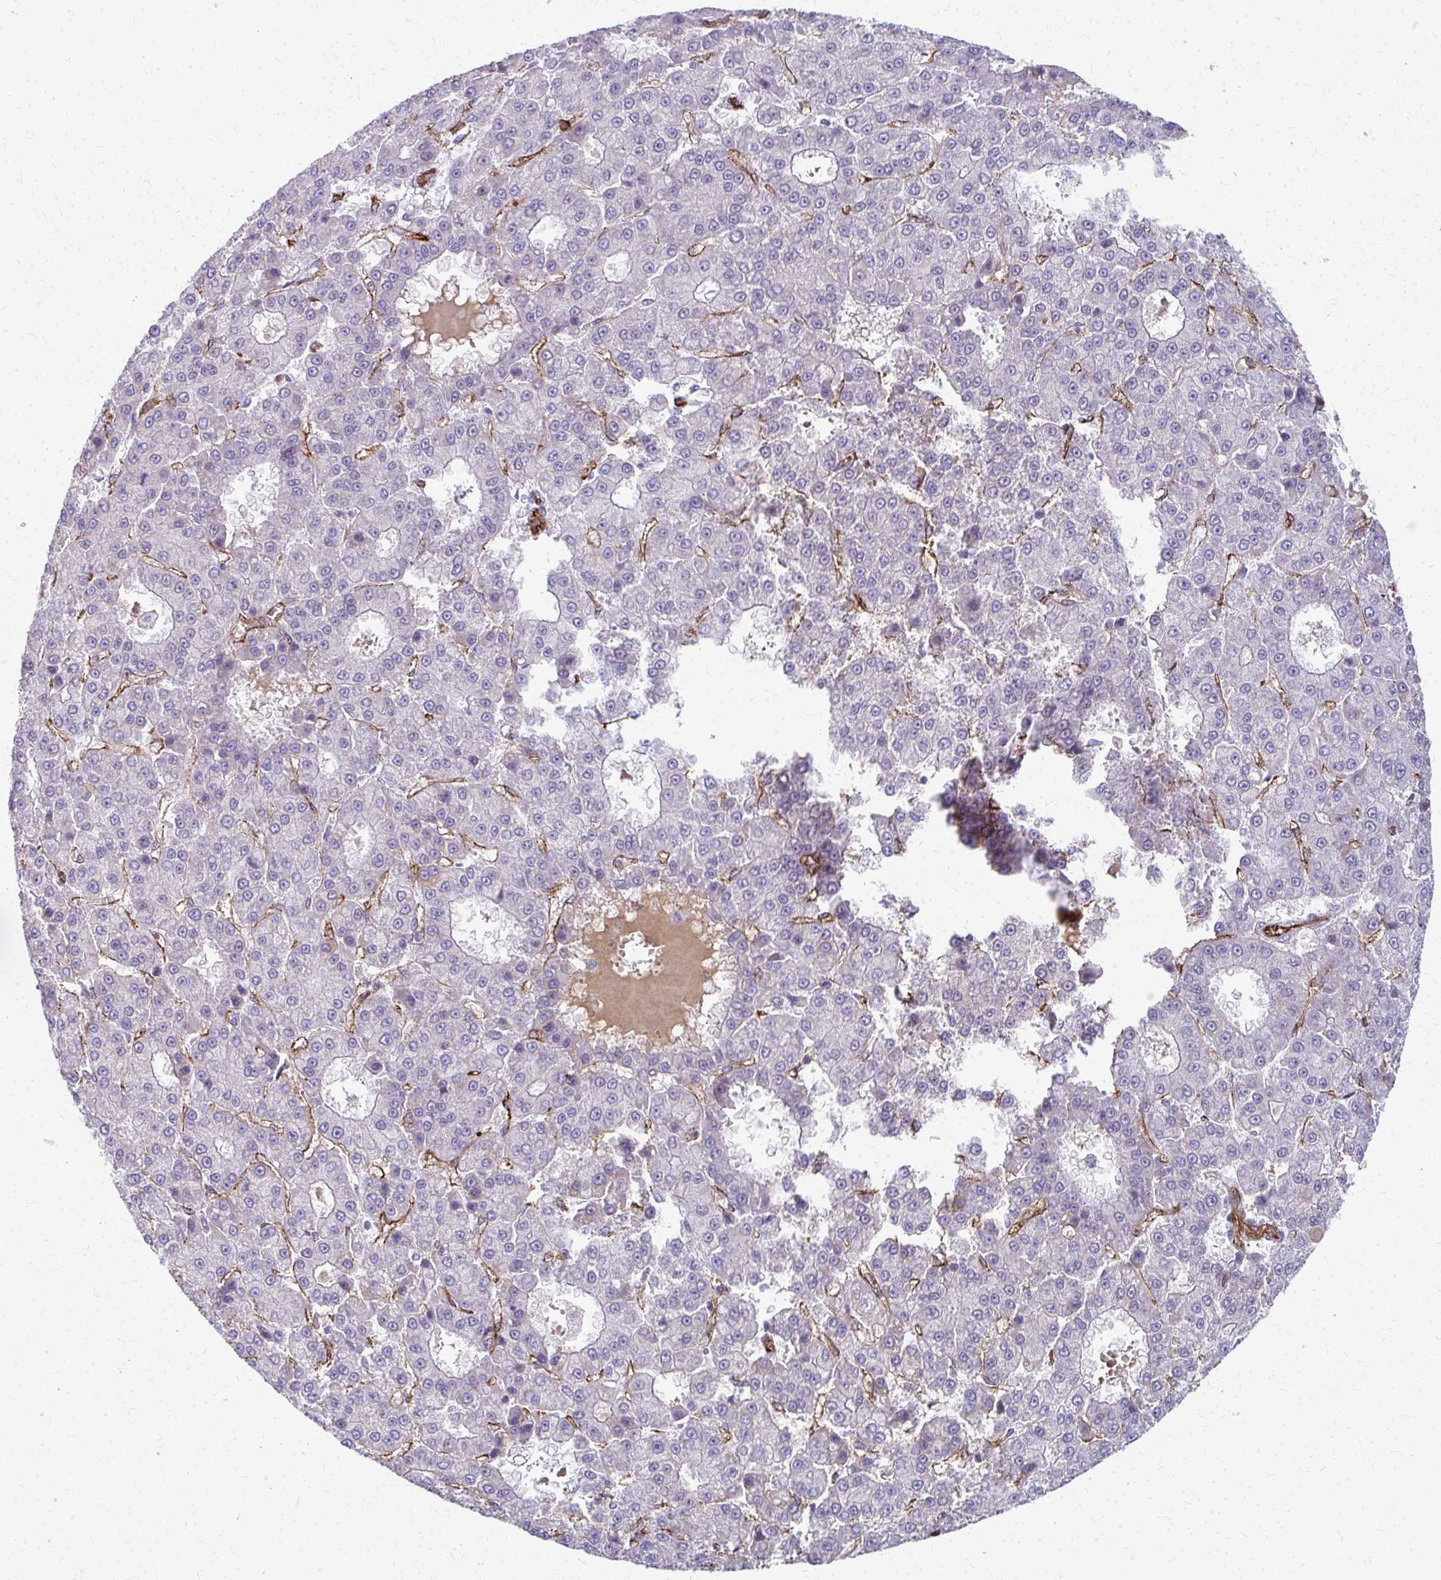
{"staining": {"intensity": "negative", "quantity": "none", "location": "none"}, "tissue": "liver cancer", "cell_type": "Tumor cells", "image_type": "cancer", "snomed": [{"axis": "morphology", "description": "Carcinoma, Hepatocellular, NOS"}, {"axis": "topography", "description": "Liver"}], "caption": "Immunohistochemical staining of human liver cancer shows no significant staining in tumor cells. (Brightfield microscopy of DAB (3,3'-diaminobenzidine) IHC at high magnification).", "gene": "ADIPOQ", "patient": {"sex": "male", "age": 70}}